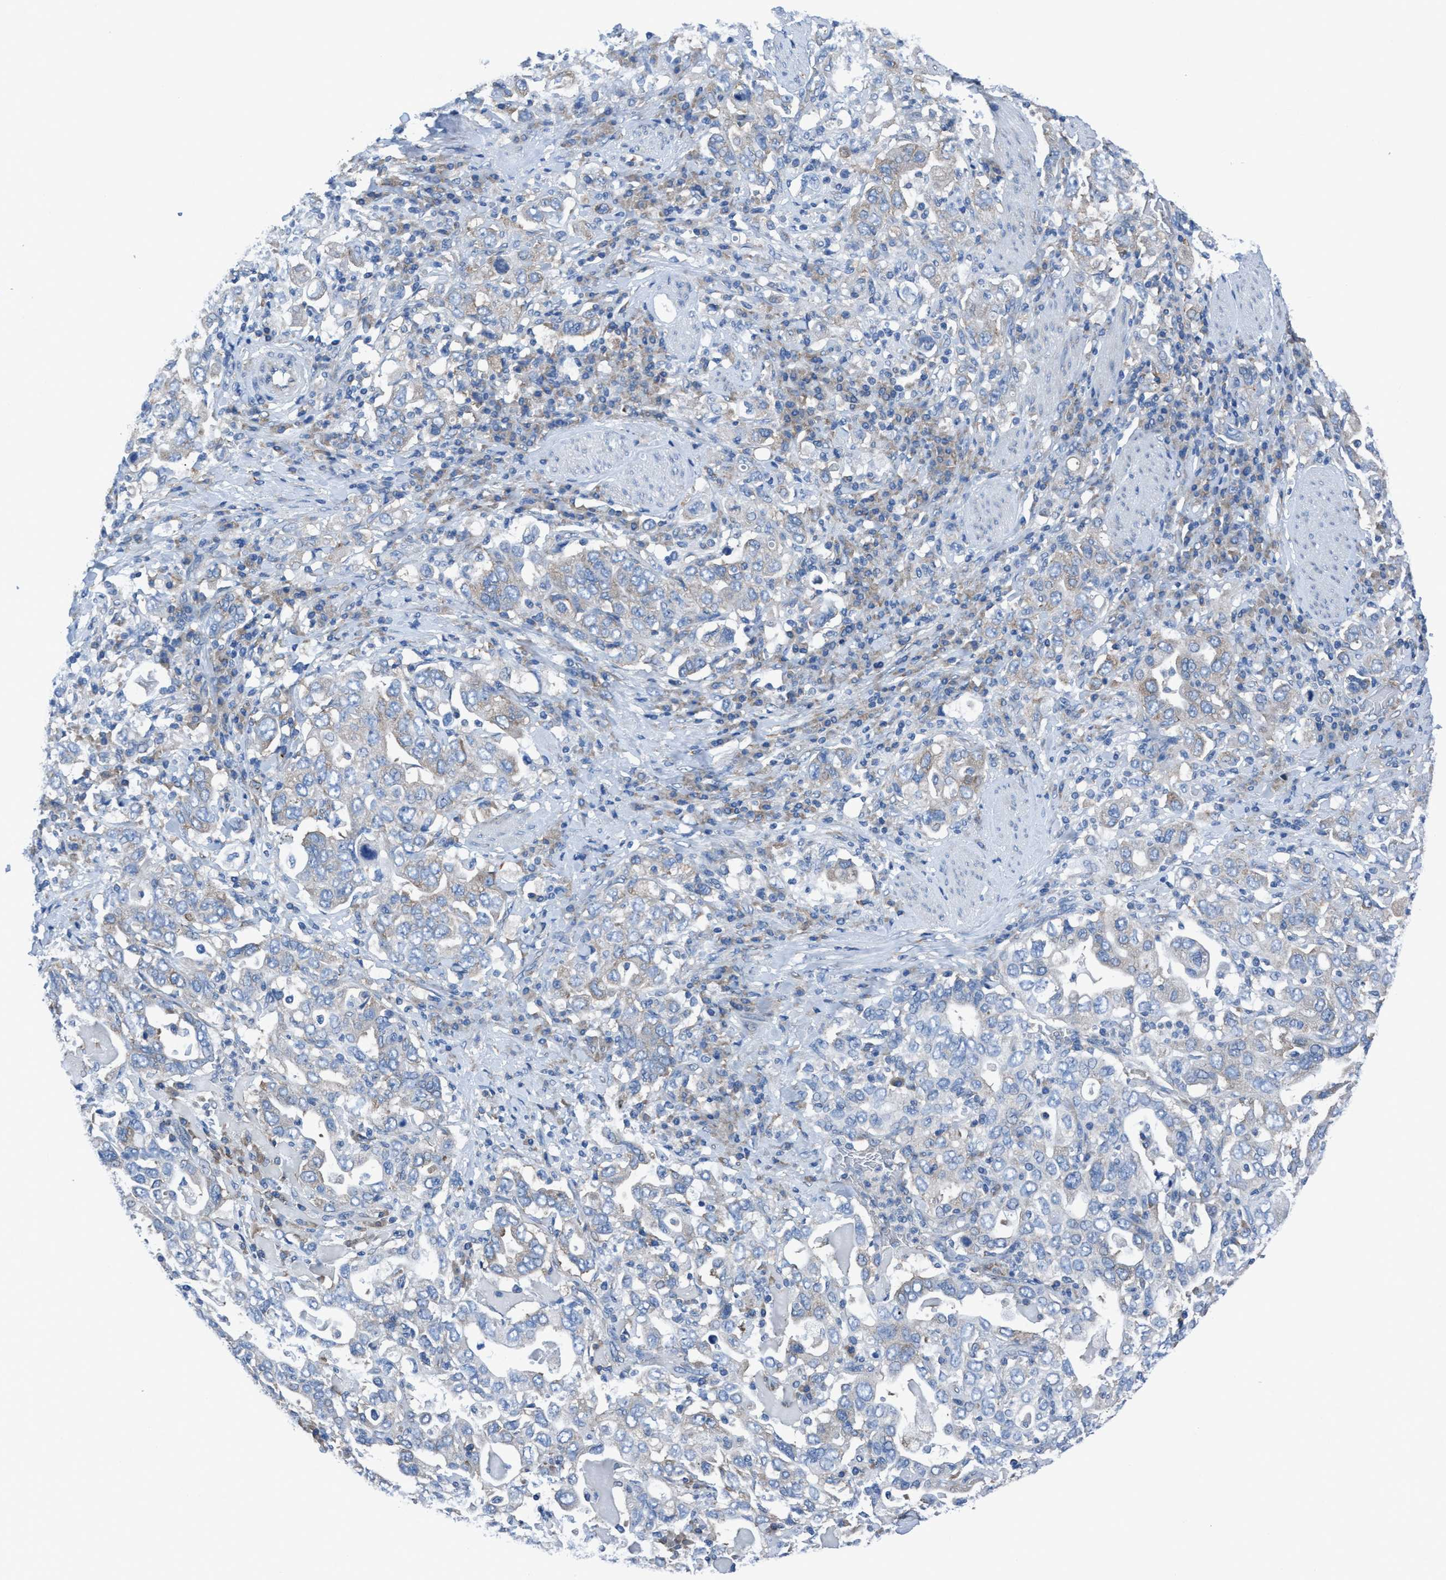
{"staining": {"intensity": "weak", "quantity": "<25%", "location": "cytoplasmic/membranous"}, "tissue": "stomach cancer", "cell_type": "Tumor cells", "image_type": "cancer", "snomed": [{"axis": "morphology", "description": "Adenocarcinoma, NOS"}, {"axis": "topography", "description": "Stomach, upper"}], "caption": "Immunohistochemical staining of adenocarcinoma (stomach) demonstrates no significant staining in tumor cells.", "gene": "NMT1", "patient": {"sex": "male", "age": 62}}